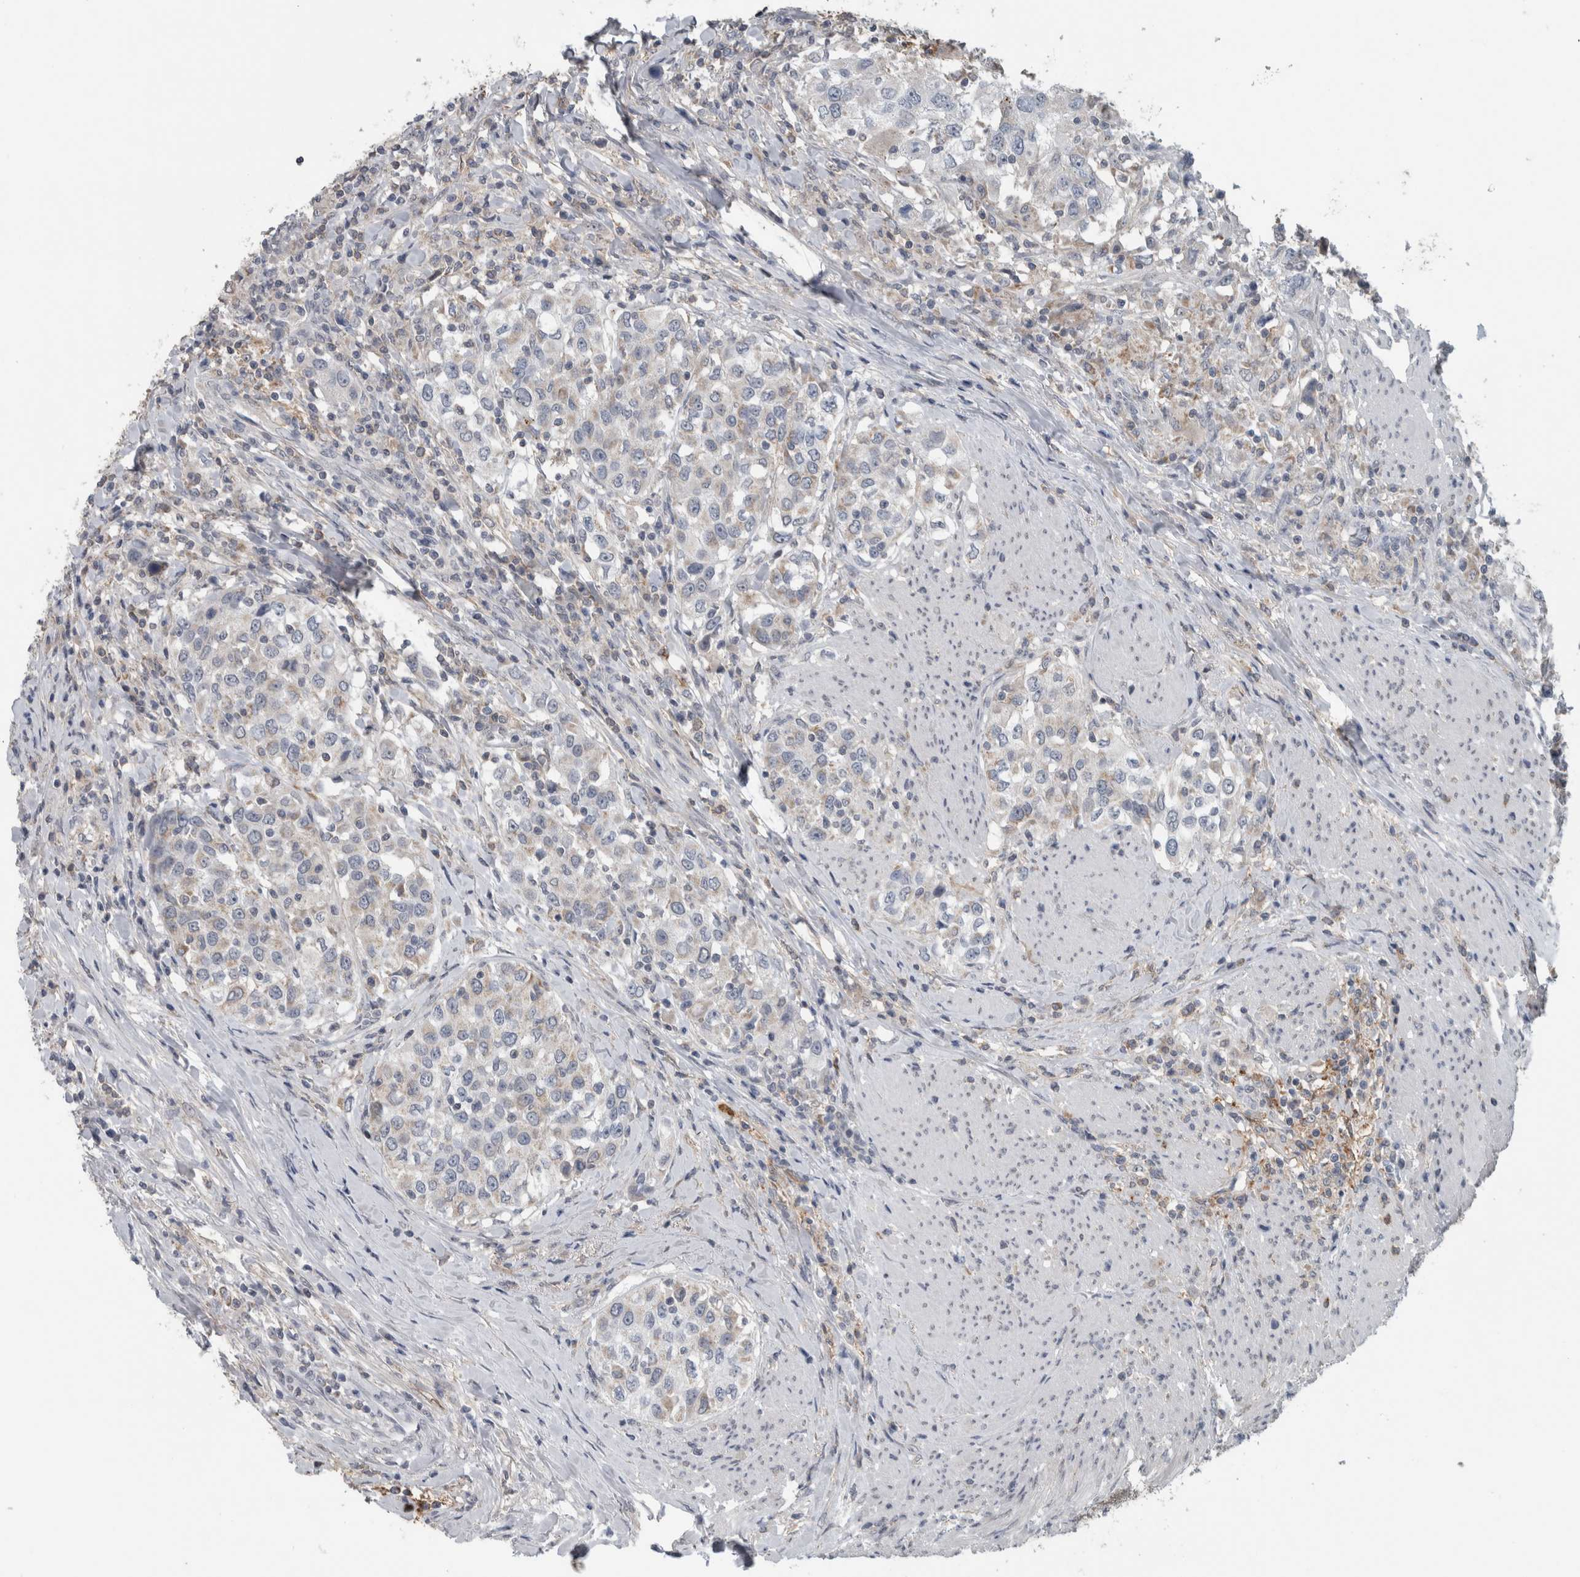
{"staining": {"intensity": "negative", "quantity": "none", "location": "none"}, "tissue": "urothelial cancer", "cell_type": "Tumor cells", "image_type": "cancer", "snomed": [{"axis": "morphology", "description": "Urothelial carcinoma, High grade"}, {"axis": "topography", "description": "Urinary bladder"}], "caption": "Protein analysis of urothelial cancer displays no significant positivity in tumor cells.", "gene": "ACSF2", "patient": {"sex": "female", "age": 80}}